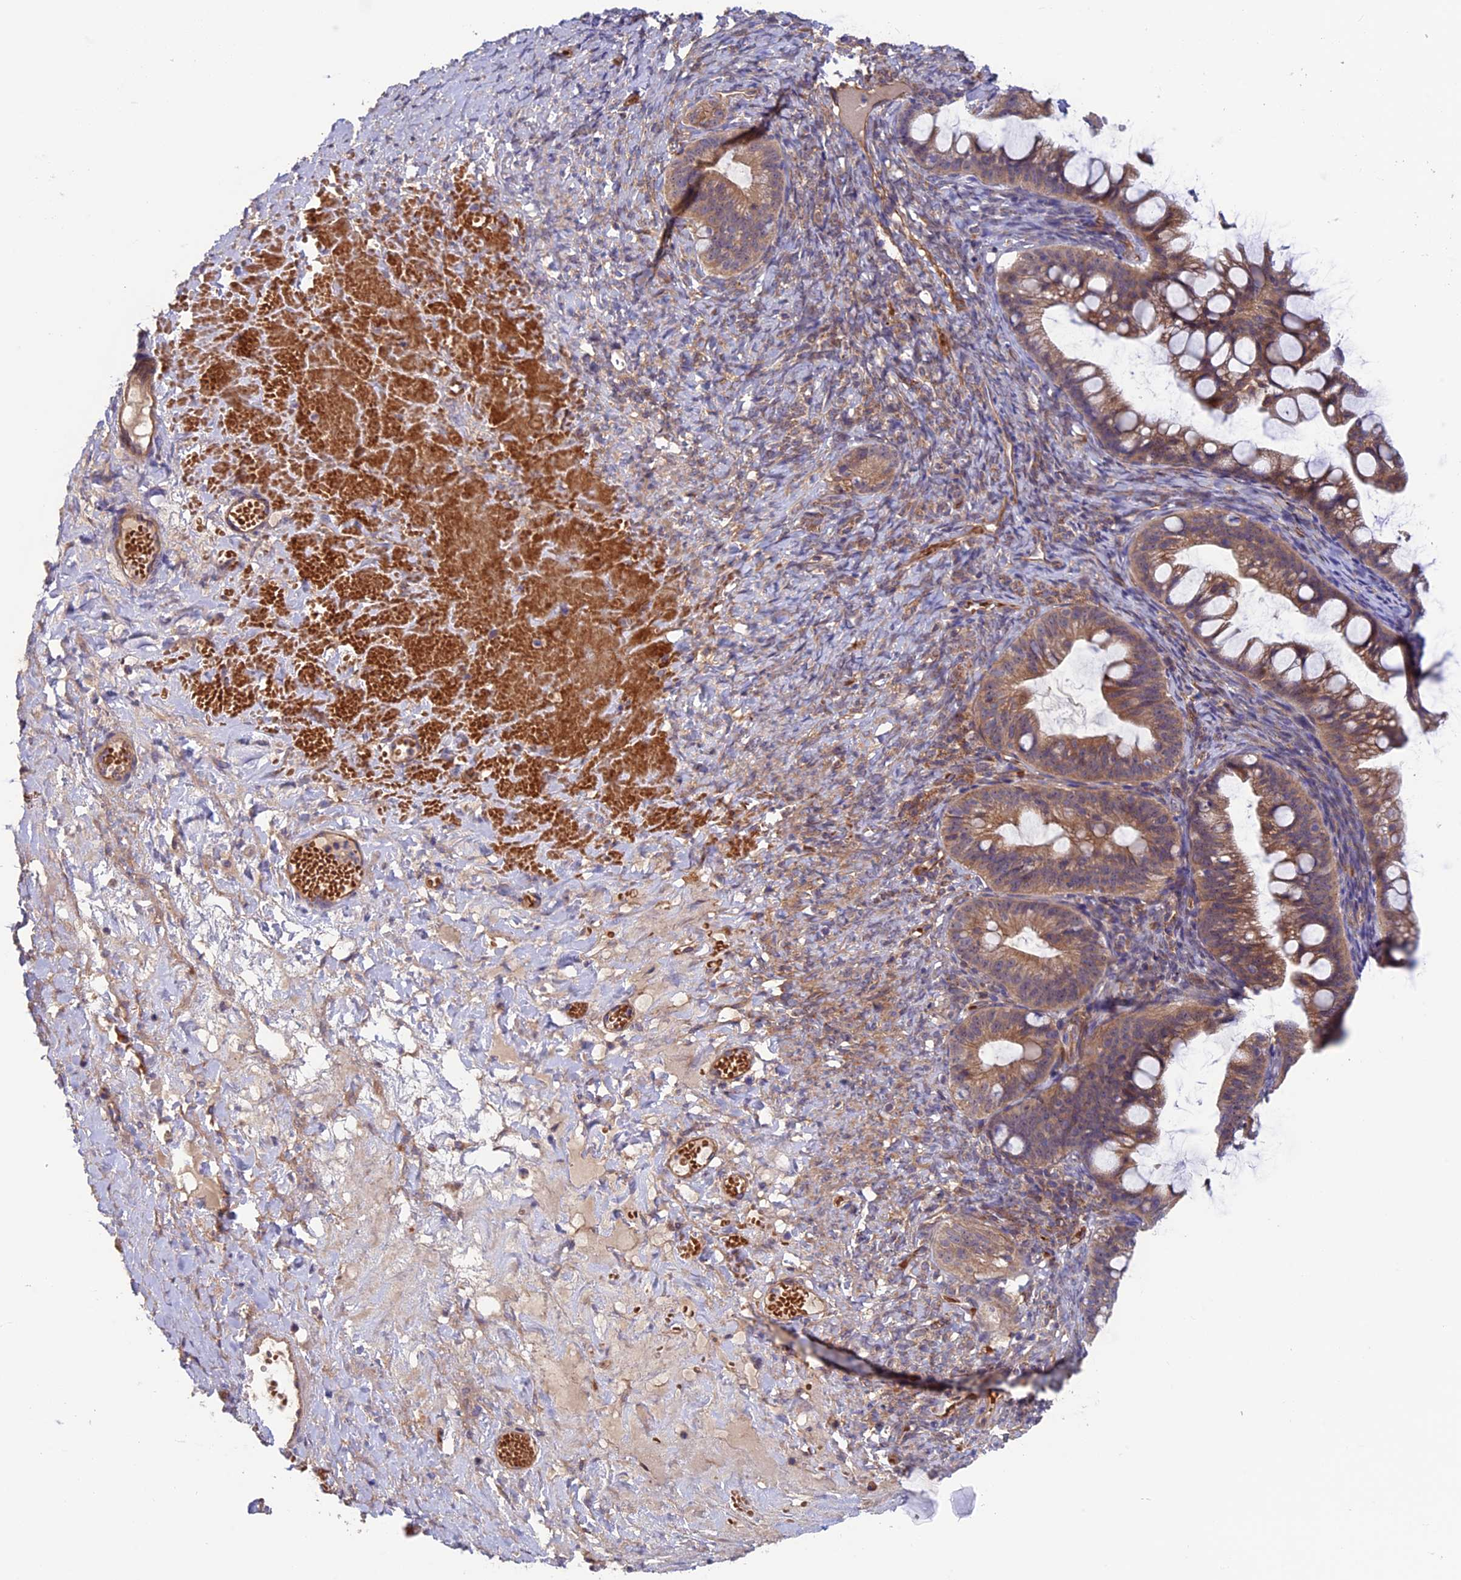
{"staining": {"intensity": "moderate", "quantity": ">75%", "location": "cytoplasmic/membranous"}, "tissue": "ovarian cancer", "cell_type": "Tumor cells", "image_type": "cancer", "snomed": [{"axis": "morphology", "description": "Cystadenocarcinoma, mucinous, NOS"}, {"axis": "topography", "description": "Ovary"}], "caption": "Protein analysis of ovarian cancer (mucinous cystadenocarcinoma) tissue displays moderate cytoplasmic/membranous staining in approximately >75% of tumor cells.", "gene": "DUS3L", "patient": {"sex": "female", "age": 73}}